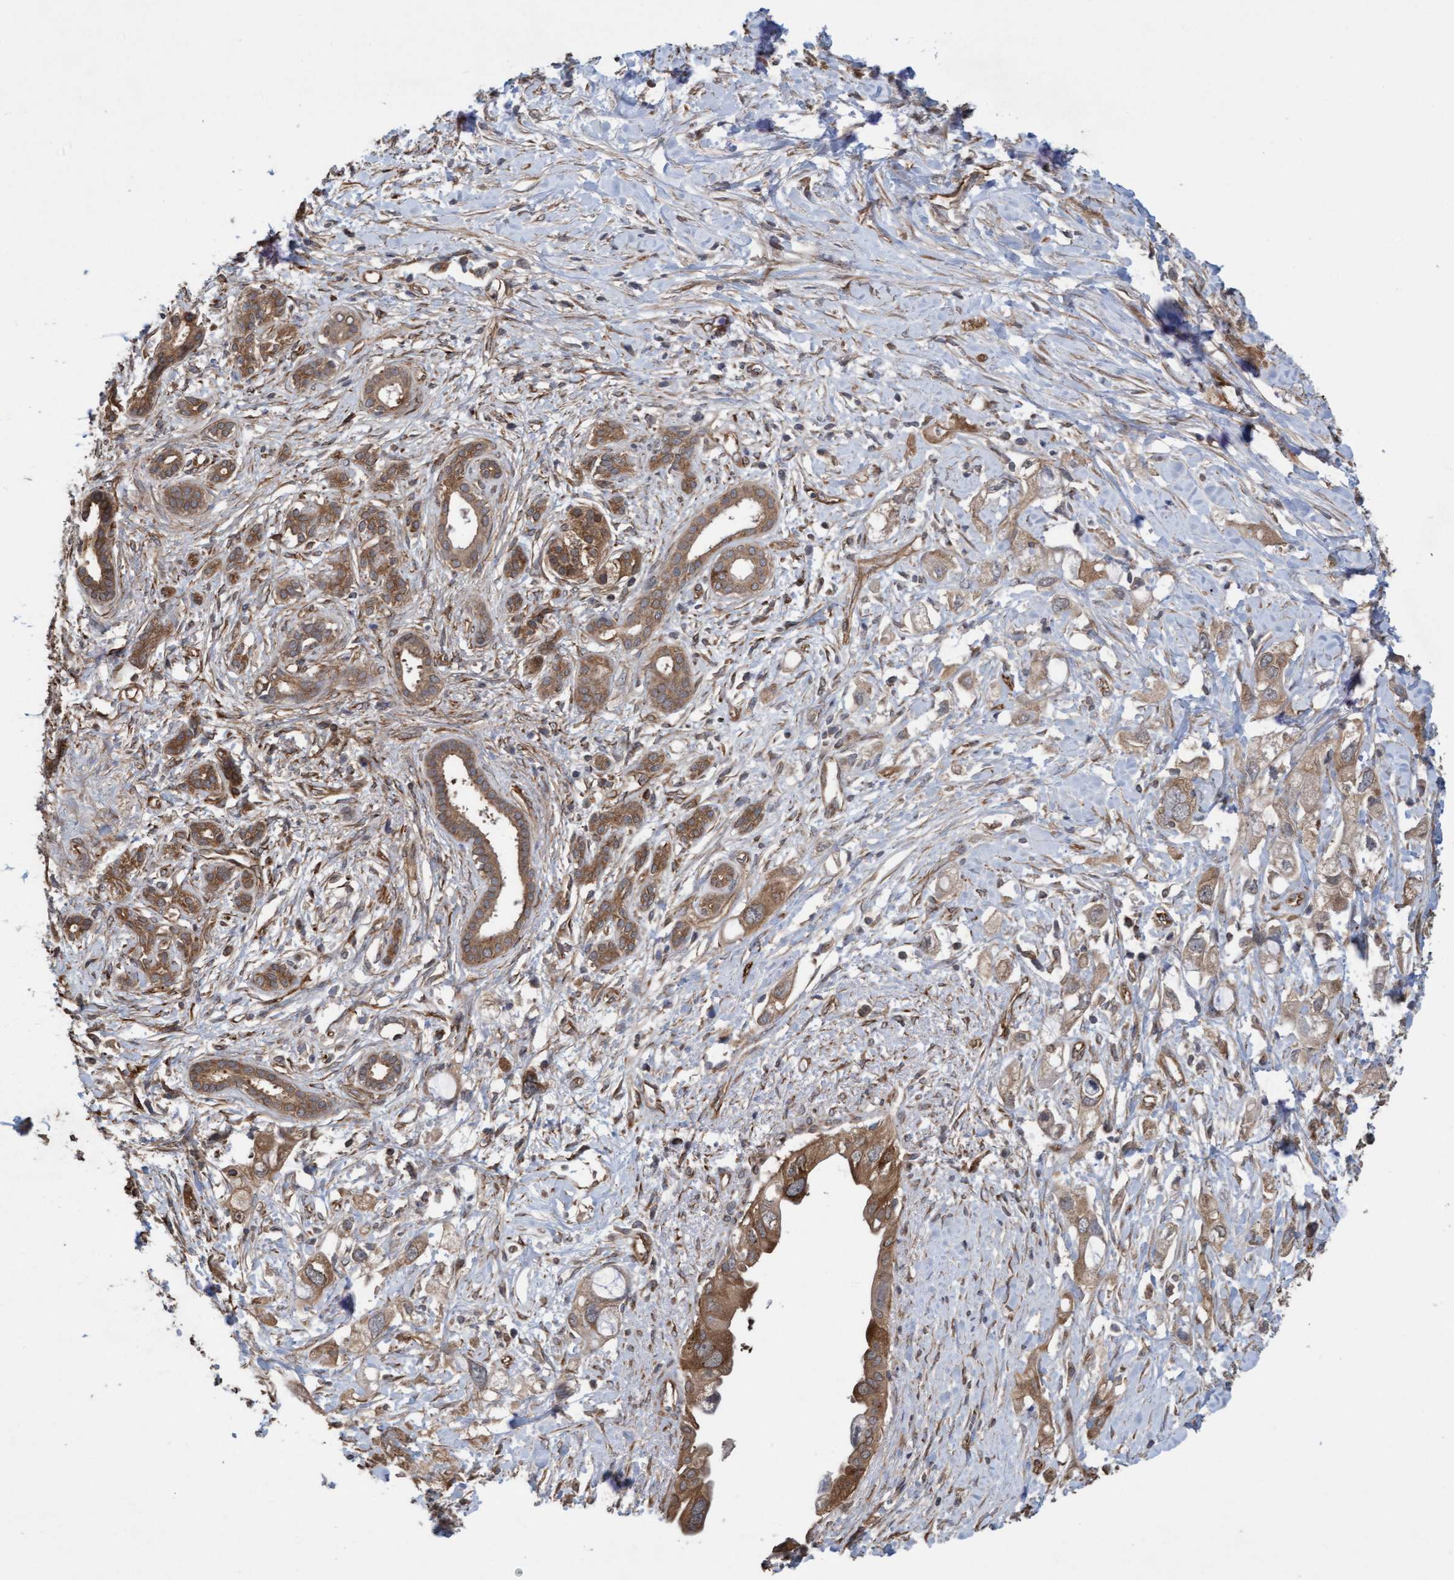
{"staining": {"intensity": "strong", "quantity": ">75%", "location": "cytoplasmic/membranous"}, "tissue": "pancreatic cancer", "cell_type": "Tumor cells", "image_type": "cancer", "snomed": [{"axis": "morphology", "description": "Adenocarcinoma, NOS"}, {"axis": "topography", "description": "Pancreas"}], "caption": "Immunohistochemical staining of pancreatic cancer (adenocarcinoma) exhibits strong cytoplasmic/membranous protein expression in approximately >75% of tumor cells.", "gene": "CDC42EP4", "patient": {"sex": "female", "age": 56}}